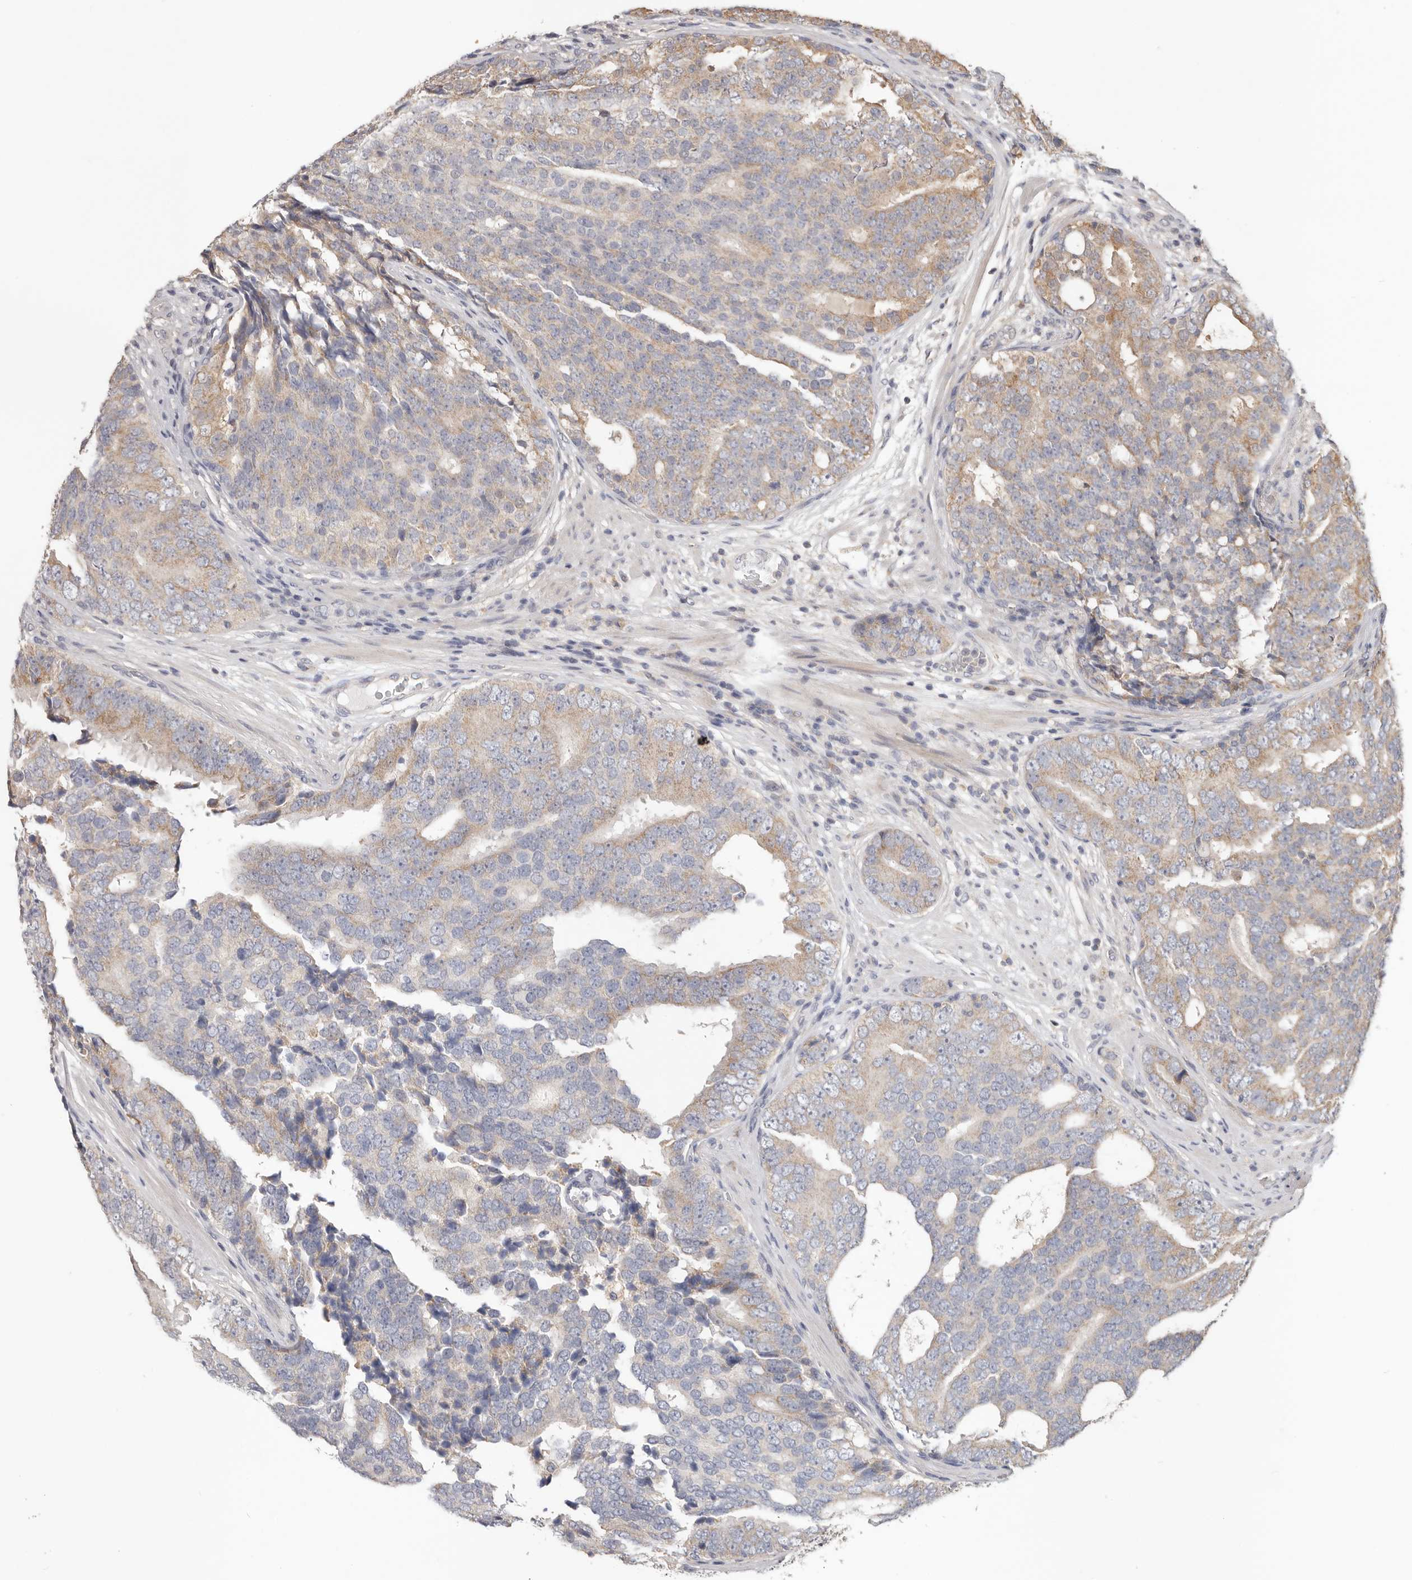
{"staining": {"intensity": "moderate", "quantity": "25%-75%", "location": "cytoplasmic/membranous"}, "tissue": "prostate cancer", "cell_type": "Tumor cells", "image_type": "cancer", "snomed": [{"axis": "morphology", "description": "Adenocarcinoma, High grade"}, {"axis": "topography", "description": "Prostate"}], "caption": "The immunohistochemical stain shows moderate cytoplasmic/membranous staining in tumor cells of high-grade adenocarcinoma (prostate) tissue.", "gene": "LRP6", "patient": {"sex": "male", "age": 56}}